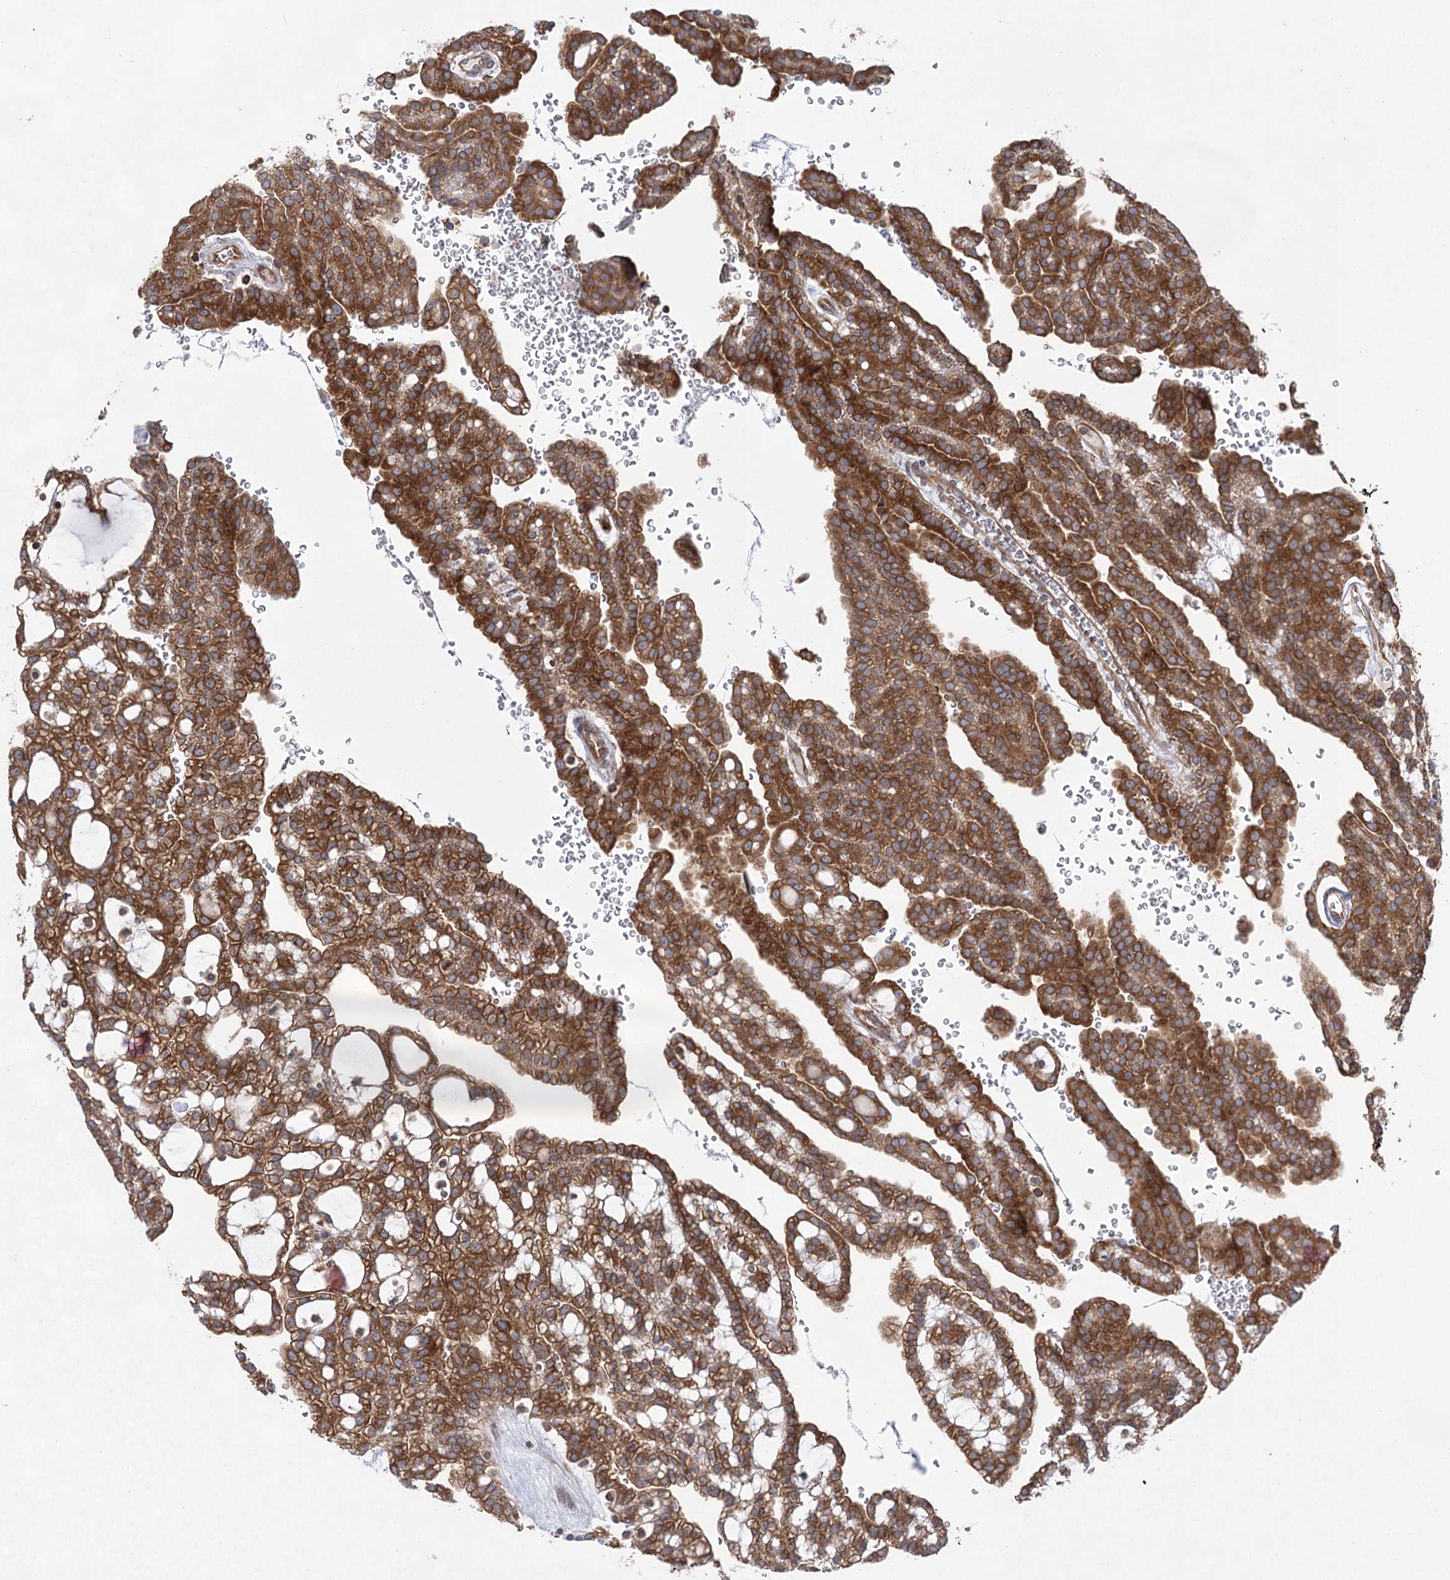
{"staining": {"intensity": "strong", "quantity": ">75%", "location": "cytoplasmic/membranous"}, "tissue": "renal cancer", "cell_type": "Tumor cells", "image_type": "cancer", "snomed": [{"axis": "morphology", "description": "Adenocarcinoma, NOS"}, {"axis": "topography", "description": "Kidney"}], "caption": "Renal cancer (adenocarcinoma) was stained to show a protein in brown. There is high levels of strong cytoplasmic/membranous positivity in approximately >75% of tumor cells.", "gene": "EIF3A", "patient": {"sex": "male", "age": 63}}